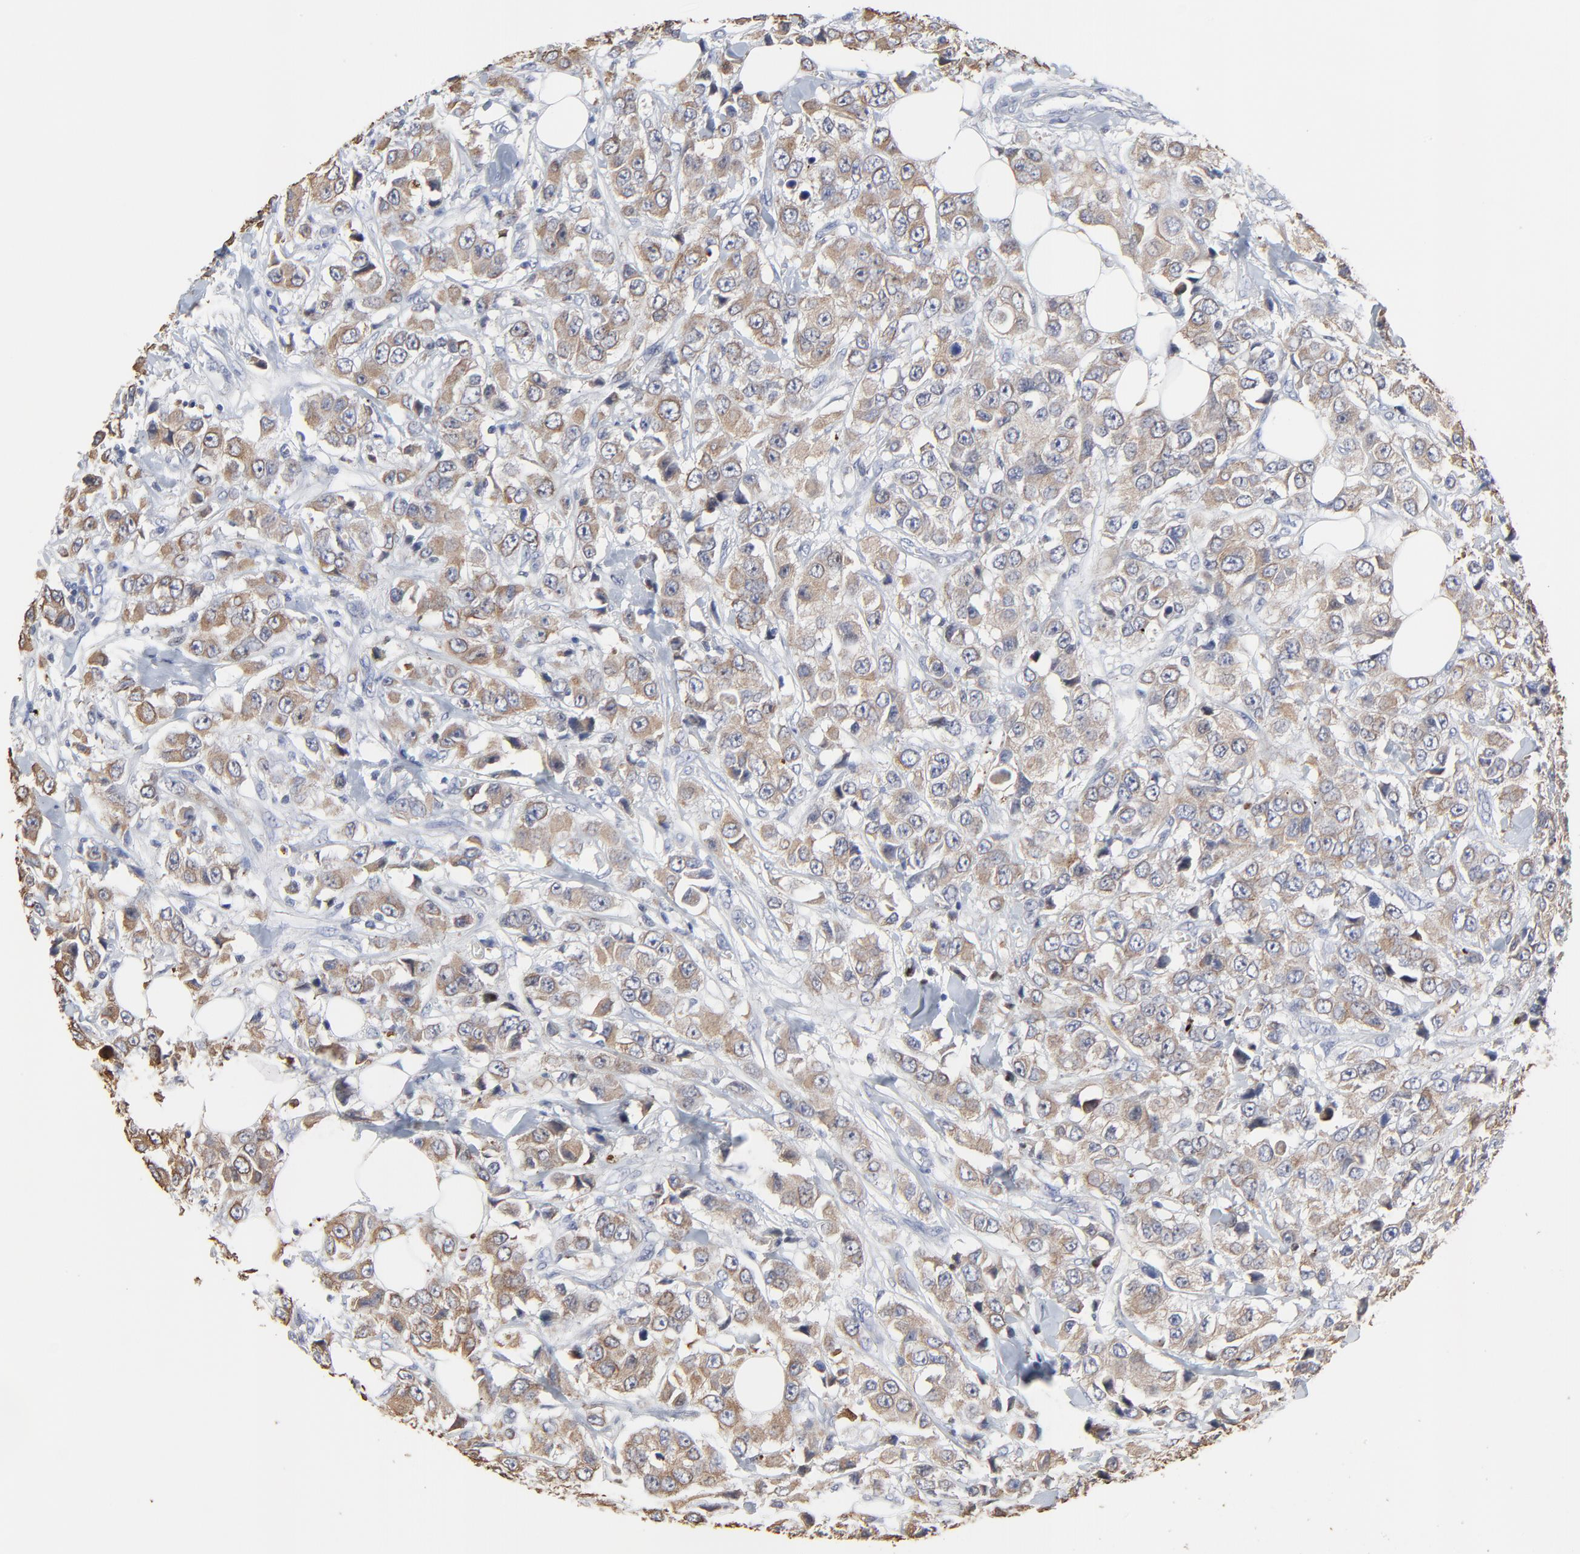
{"staining": {"intensity": "moderate", "quantity": ">75%", "location": "cytoplasmic/membranous"}, "tissue": "breast cancer", "cell_type": "Tumor cells", "image_type": "cancer", "snomed": [{"axis": "morphology", "description": "Duct carcinoma"}, {"axis": "topography", "description": "Breast"}], "caption": "Immunohistochemistry (IHC) image of infiltrating ductal carcinoma (breast) stained for a protein (brown), which demonstrates medium levels of moderate cytoplasmic/membranous staining in about >75% of tumor cells.", "gene": "LNX1", "patient": {"sex": "female", "age": 58}}